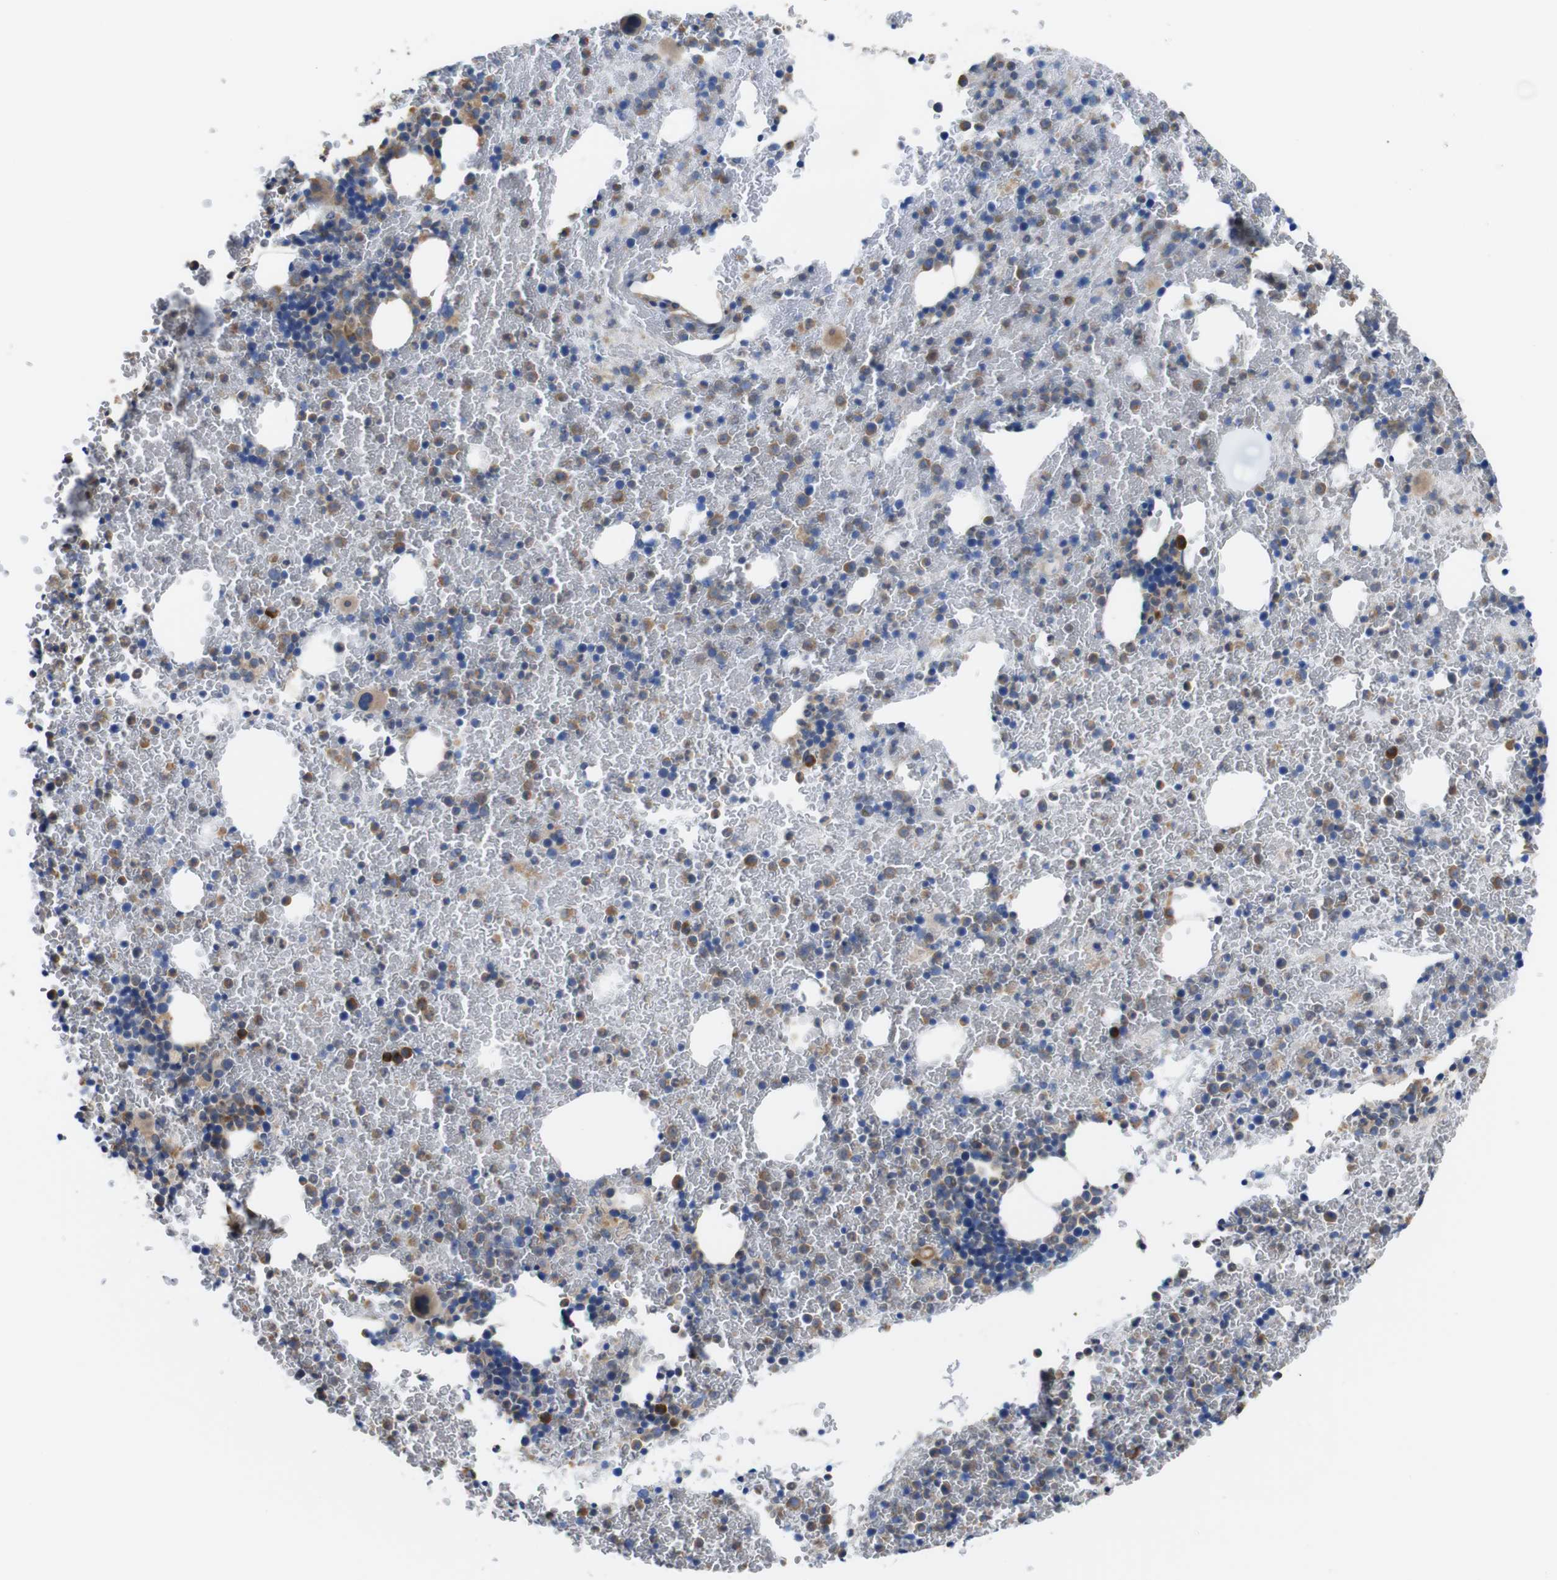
{"staining": {"intensity": "strong", "quantity": "<25%", "location": "cytoplasmic/membranous"}, "tissue": "bone marrow", "cell_type": "Hematopoietic cells", "image_type": "normal", "snomed": [{"axis": "morphology", "description": "Normal tissue, NOS"}, {"axis": "morphology", "description": "Inflammation, NOS"}, {"axis": "topography", "description": "Bone marrow"}], "caption": "A medium amount of strong cytoplasmic/membranous staining is appreciated in approximately <25% of hematopoietic cells in unremarkable bone marrow.", "gene": "DDRGK1", "patient": {"sex": "female", "age": 17}}